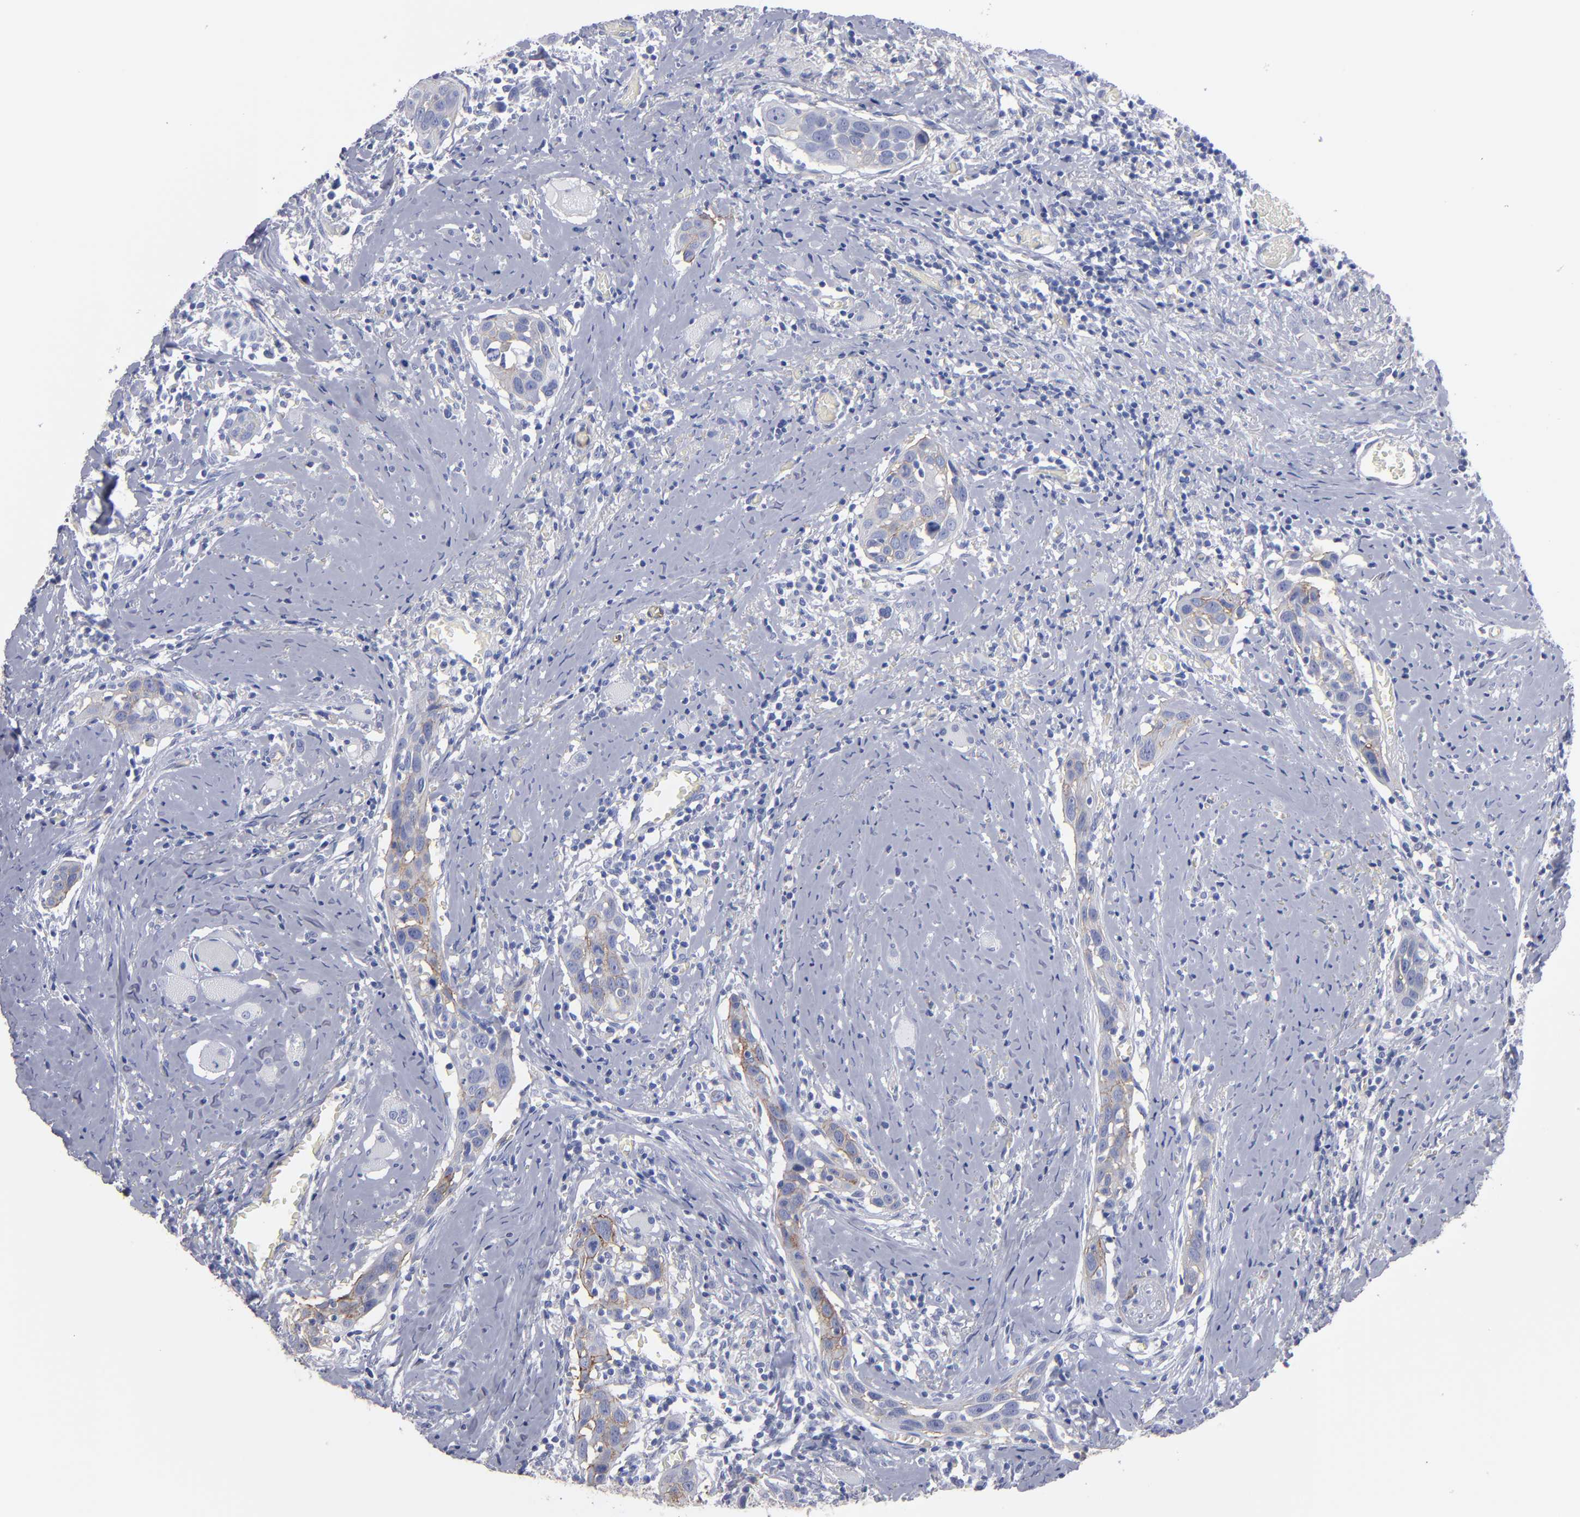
{"staining": {"intensity": "weak", "quantity": "<25%", "location": "cytoplasmic/membranous"}, "tissue": "head and neck cancer", "cell_type": "Tumor cells", "image_type": "cancer", "snomed": [{"axis": "morphology", "description": "Squamous cell carcinoma, NOS"}, {"axis": "topography", "description": "Oral tissue"}, {"axis": "topography", "description": "Head-Neck"}], "caption": "High magnification brightfield microscopy of squamous cell carcinoma (head and neck) stained with DAB (brown) and counterstained with hematoxylin (blue): tumor cells show no significant staining.", "gene": "TM4SF1", "patient": {"sex": "female", "age": 50}}